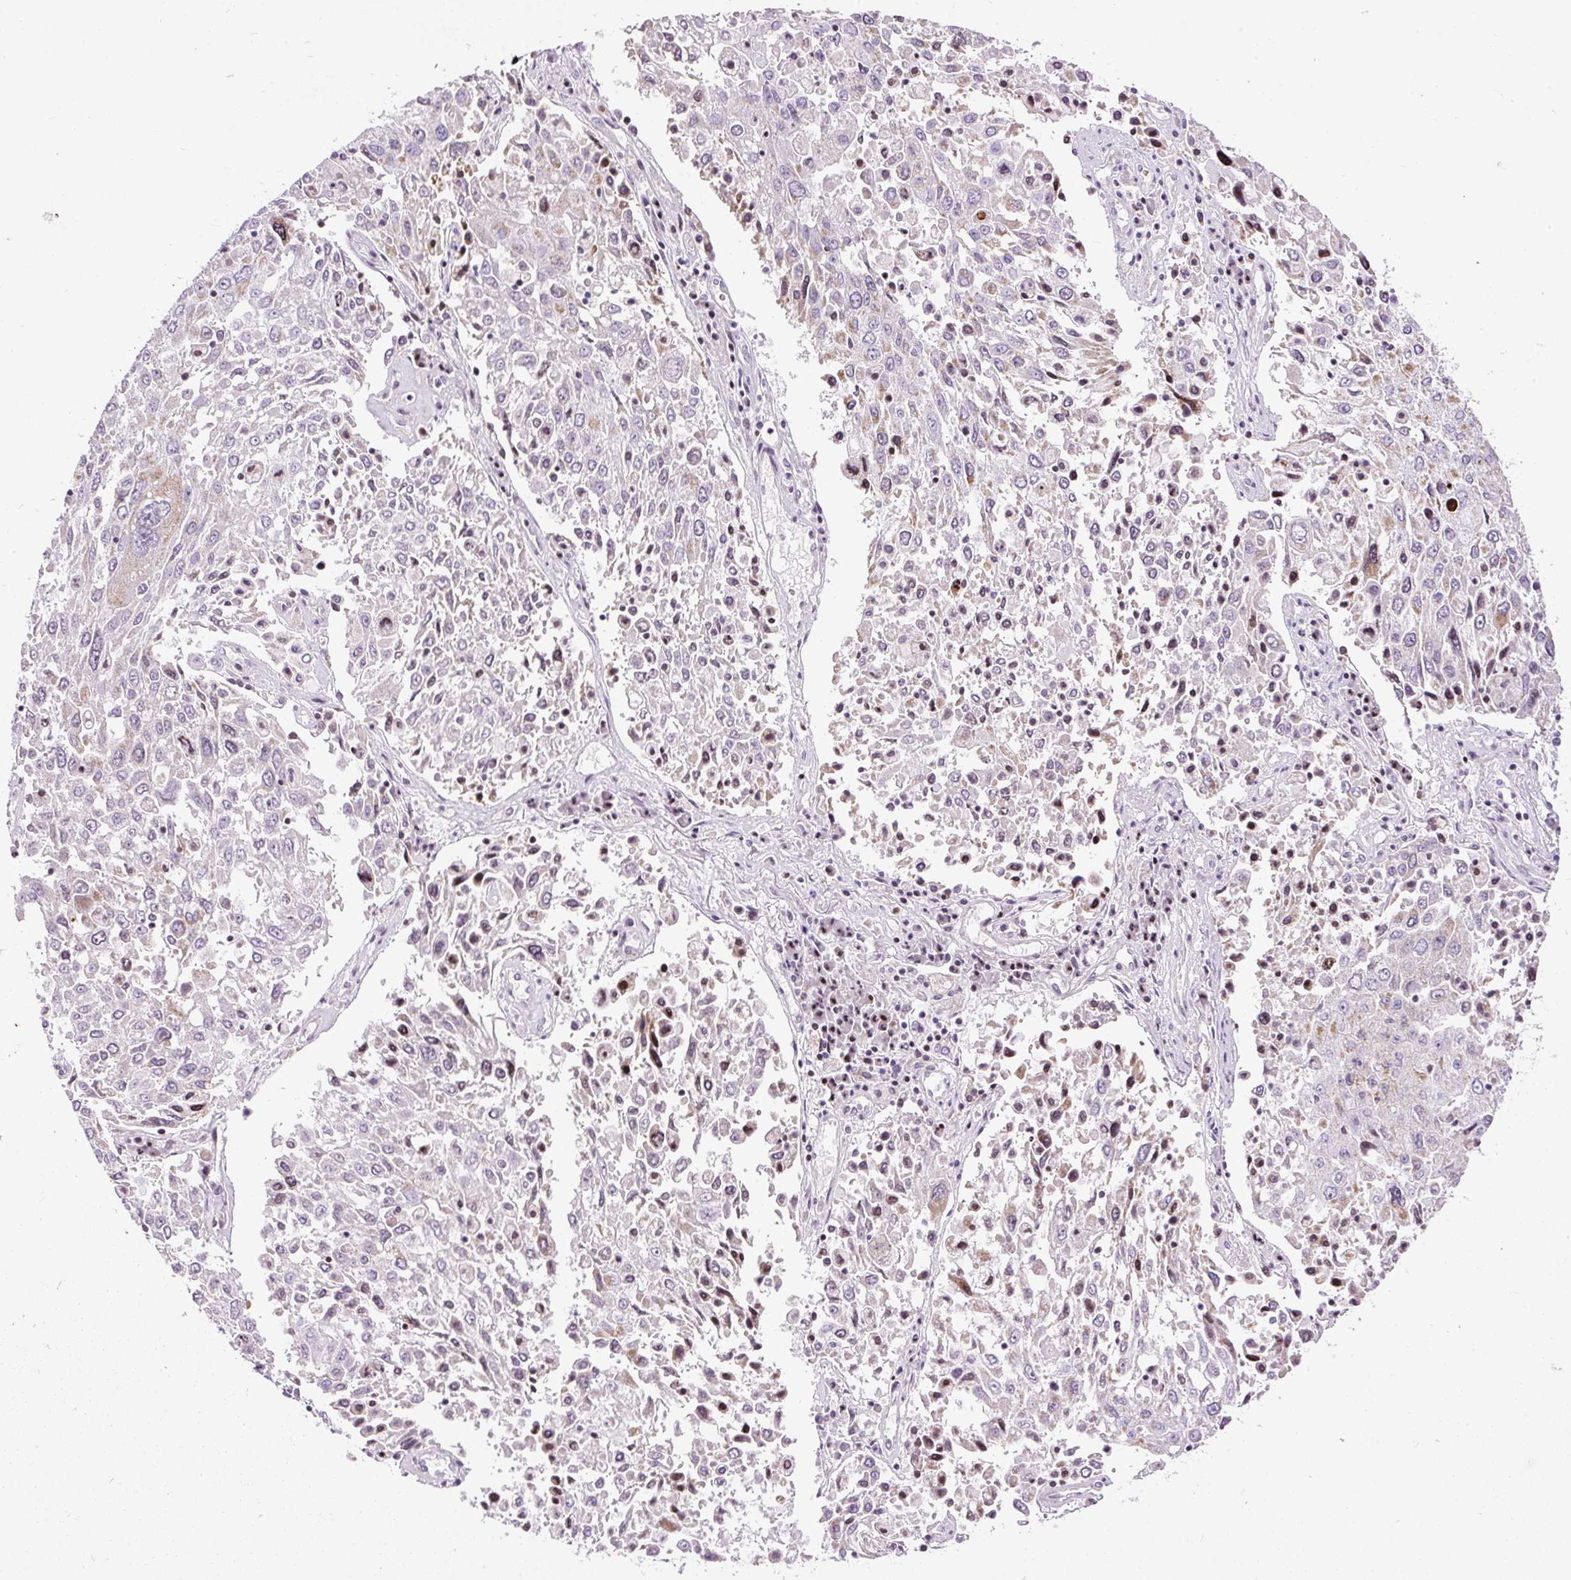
{"staining": {"intensity": "weak", "quantity": "<25%", "location": "cytoplasmic/membranous"}, "tissue": "lung cancer", "cell_type": "Tumor cells", "image_type": "cancer", "snomed": [{"axis": "morphology", "description": "Squamous cell carcinoma, NOS"}, {"axis": "topography", "description": "Lung"}], "caption": "Photomicrograph shows no significant protein expression in tumor cells of lung cancer.", "gene": "FMC1", "patient": {"sex": "male", "age": 65}}